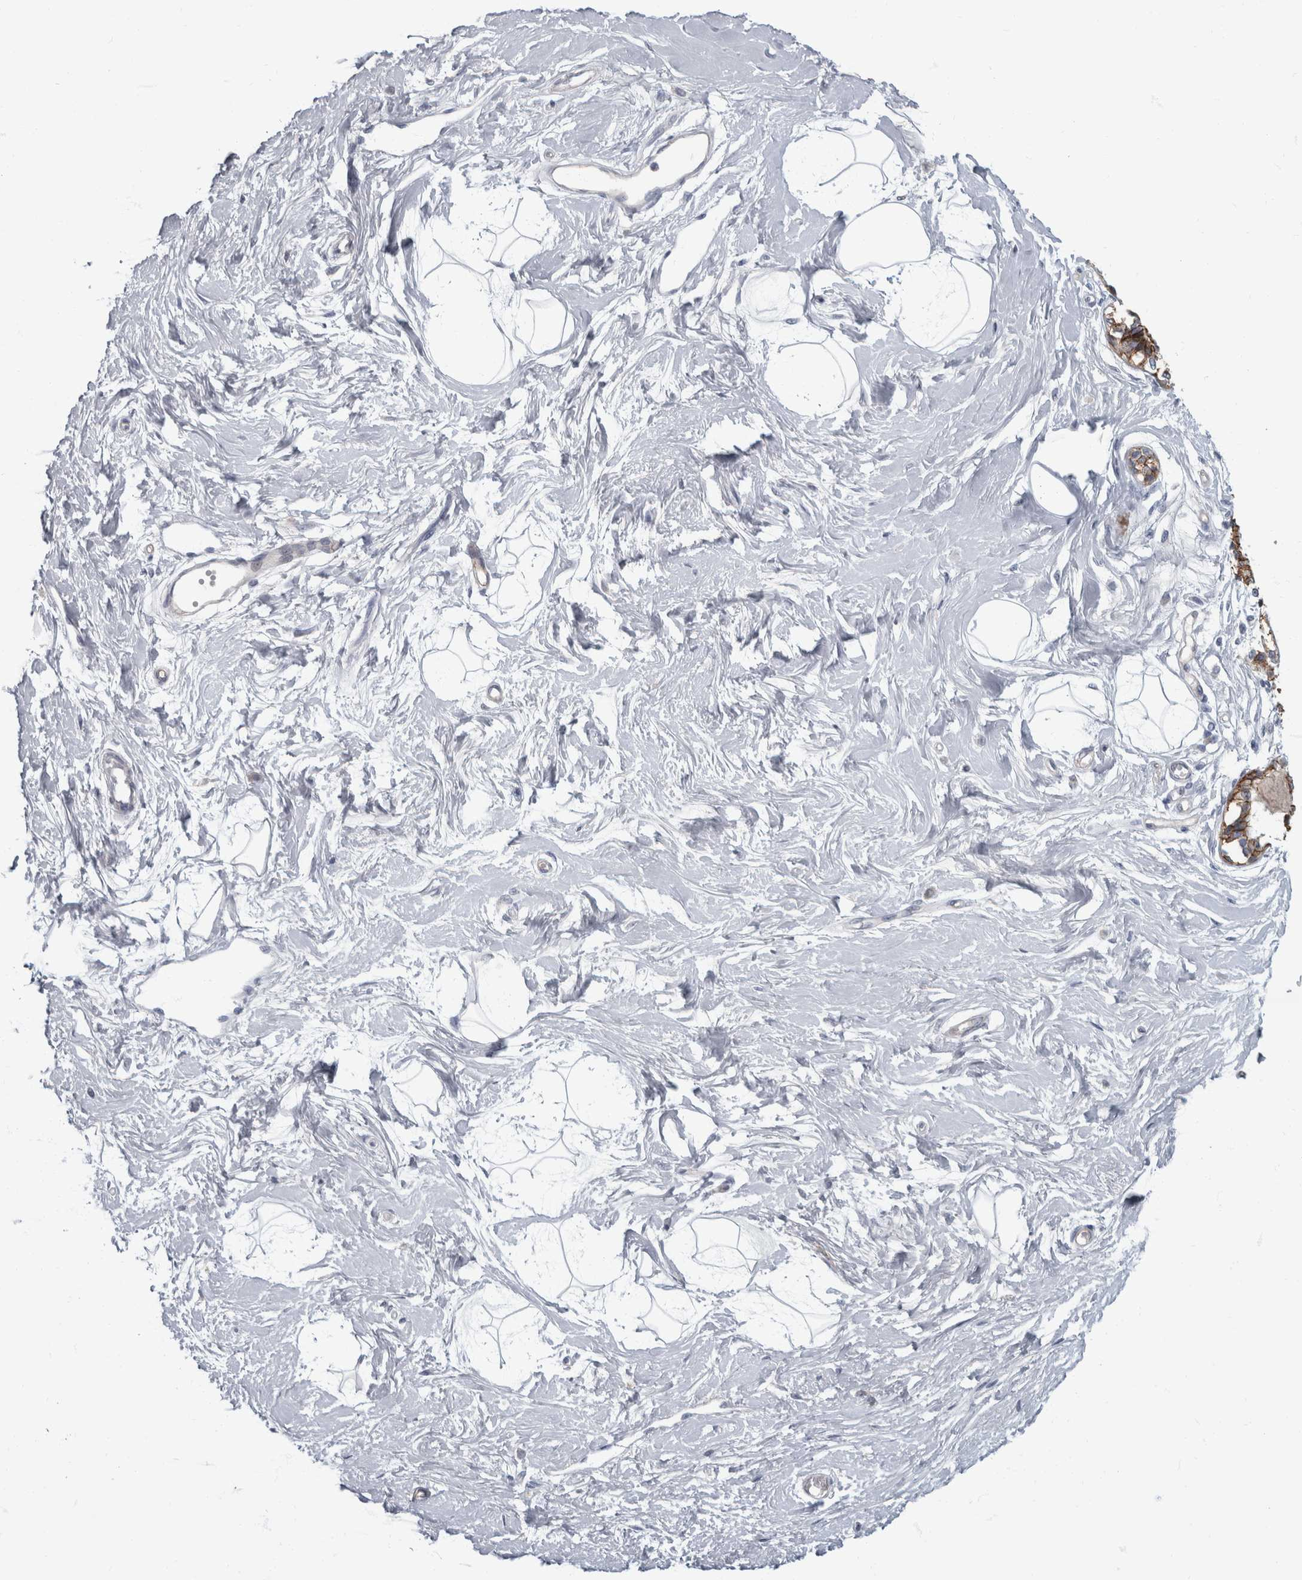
{"staining": {"intensity": "negative", "quantity": "none", "location": "none"}, "tissue": "breast", "cell_type": "Adipocytes", "image_type": "normal", "snomed": [{"axis": "morphology", "description": "Normal tissue, NOS"}, {"axis": "topography", "description": "Breast"}], "caption": "IHC photomicrograph of normal breast: human breast stained with DAB (3,3'-diaminobenzidine) shows no significant protein positivity in adipocytes. Brightfield microscopy of IHC stained with DAB (brown) and hematoxylin (blue), captured at high magnification.", "gene": "DSG2", "patient": {"sex": "female", "age": 45}}